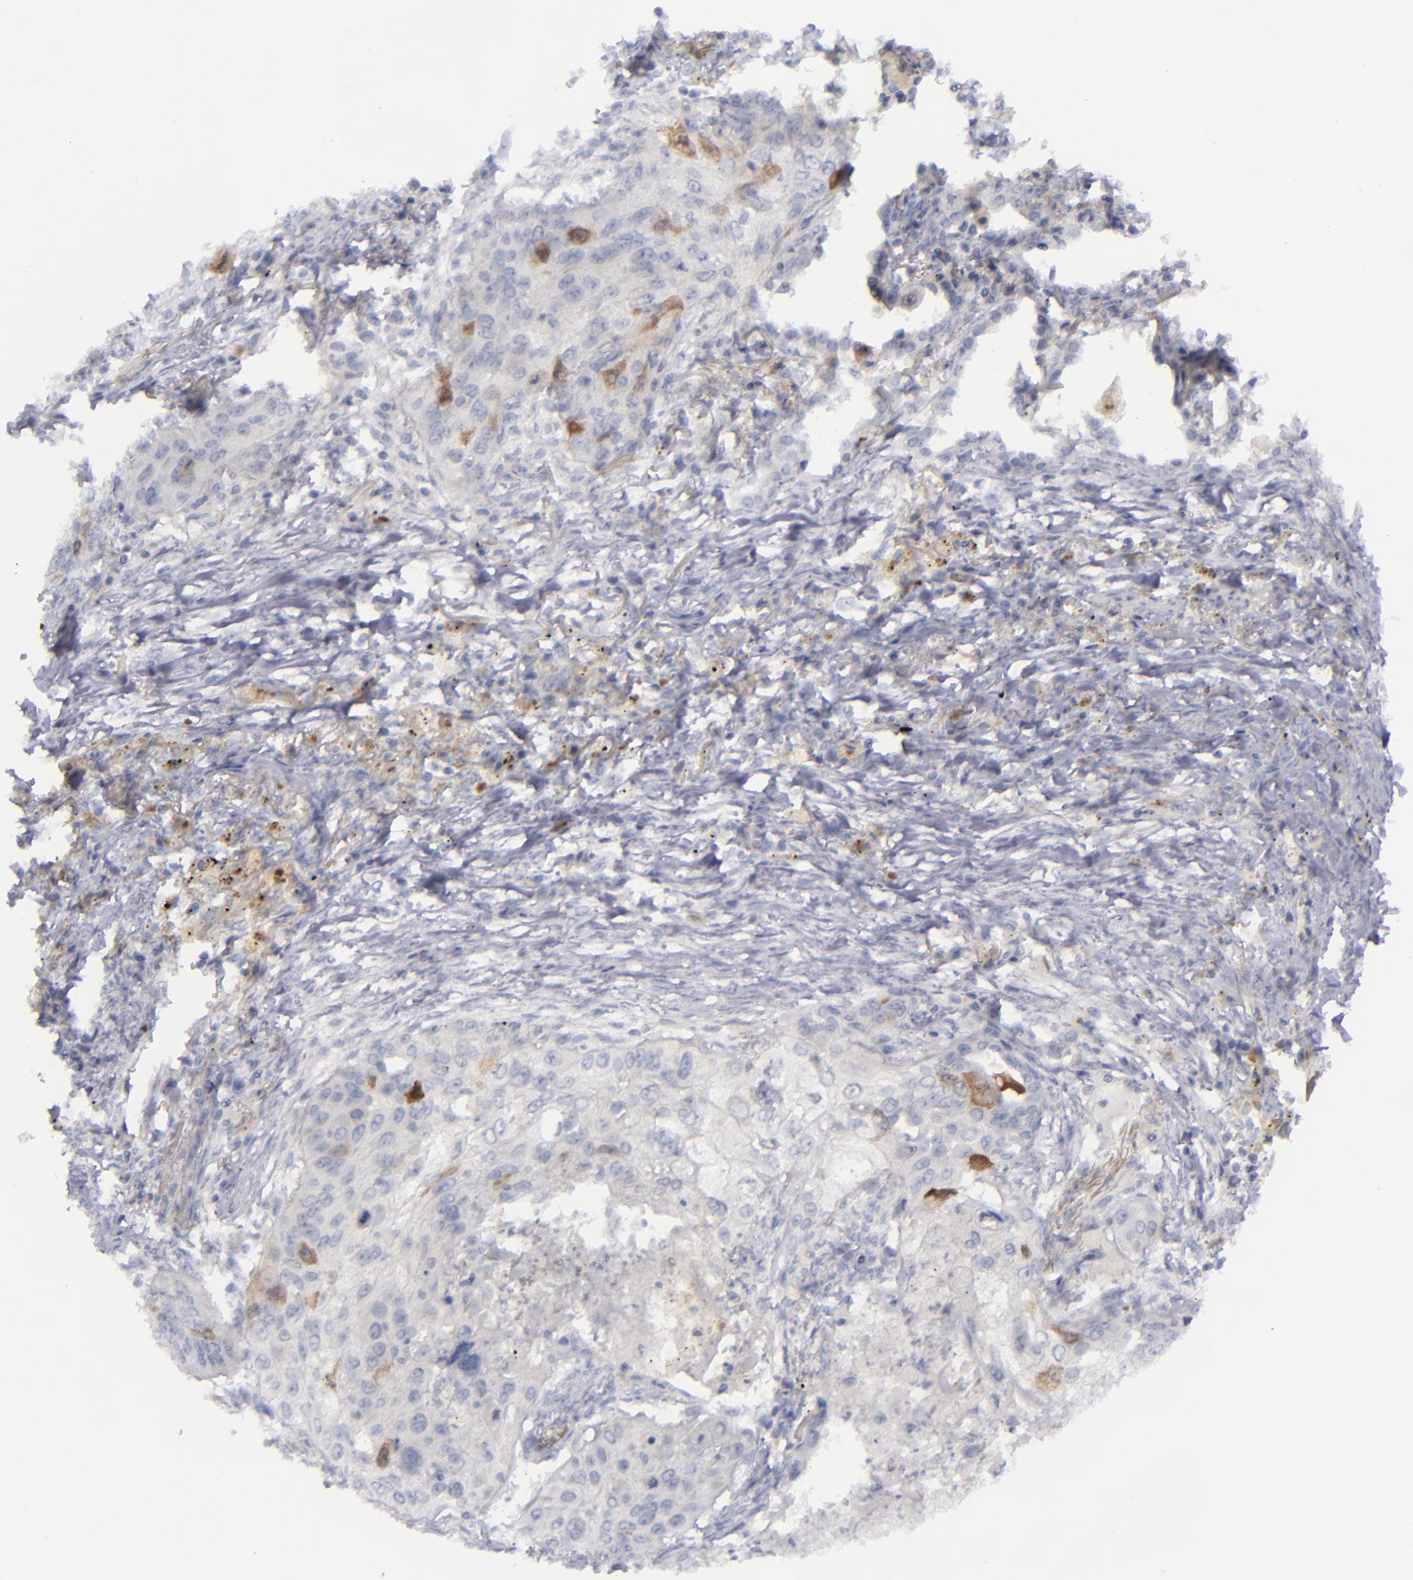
{"staining": {"intensity": "moderate", "quantity": "<25%", "location": "cytoplasmic/membranous,nuclear"}, "tissue": "lung cancer", "cell_type": "Tumor cells", "image_type": "cancer", "snomed": [{"axis": "morphology", "description": "Squamous cell carcinoma, NOS"}, {"axis": "topography", "description": "Lung"}], "caption": "Immunohistochemical staining of human lung cancer shows low levels of moderate cytoplasmic/membranous and nuclear positivity in approximately <25% of tumor cells.", "gene": "AURKA", "patient": {"sex": "male", "age": 71}}